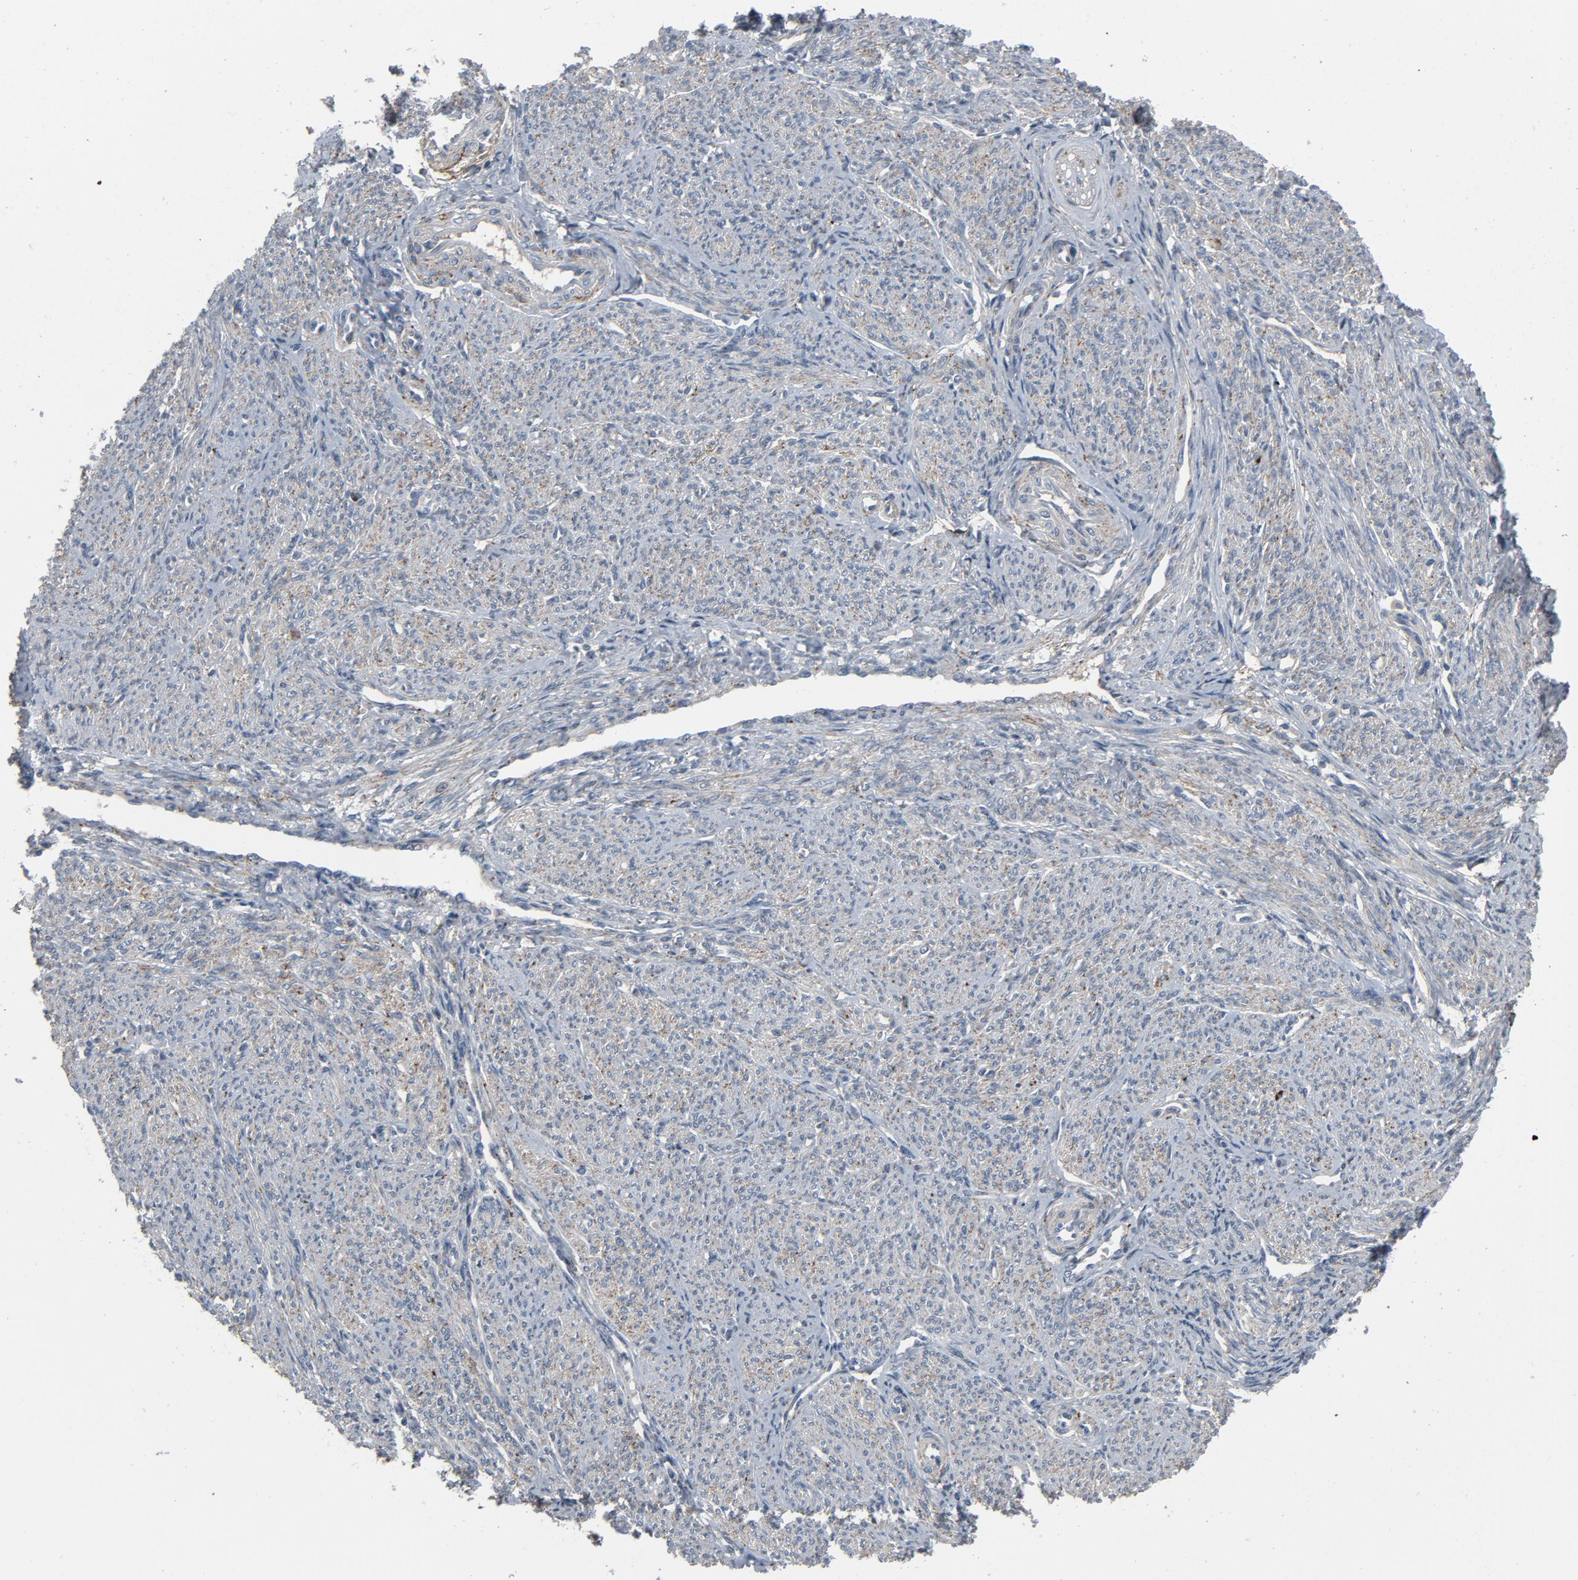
{"staining": {"intensity": "negative", "quantity": "none", "location": "none"}, "tissue": "smooth muscle", "cell_type": "Smooth muscle cells", "image_type": "normal", "snomed": [{"axis": "morphology", "description": "Normal tissue, NOS"}, {"axis": "topography", "description": "Smooth muscle"}], "caption": "Human smooth muscle stained for a protein using IHC demonstrates no staining in smooth muscle cells.", "gene": "PDZD4", "patient": {"sex": "female", "age": 65}}